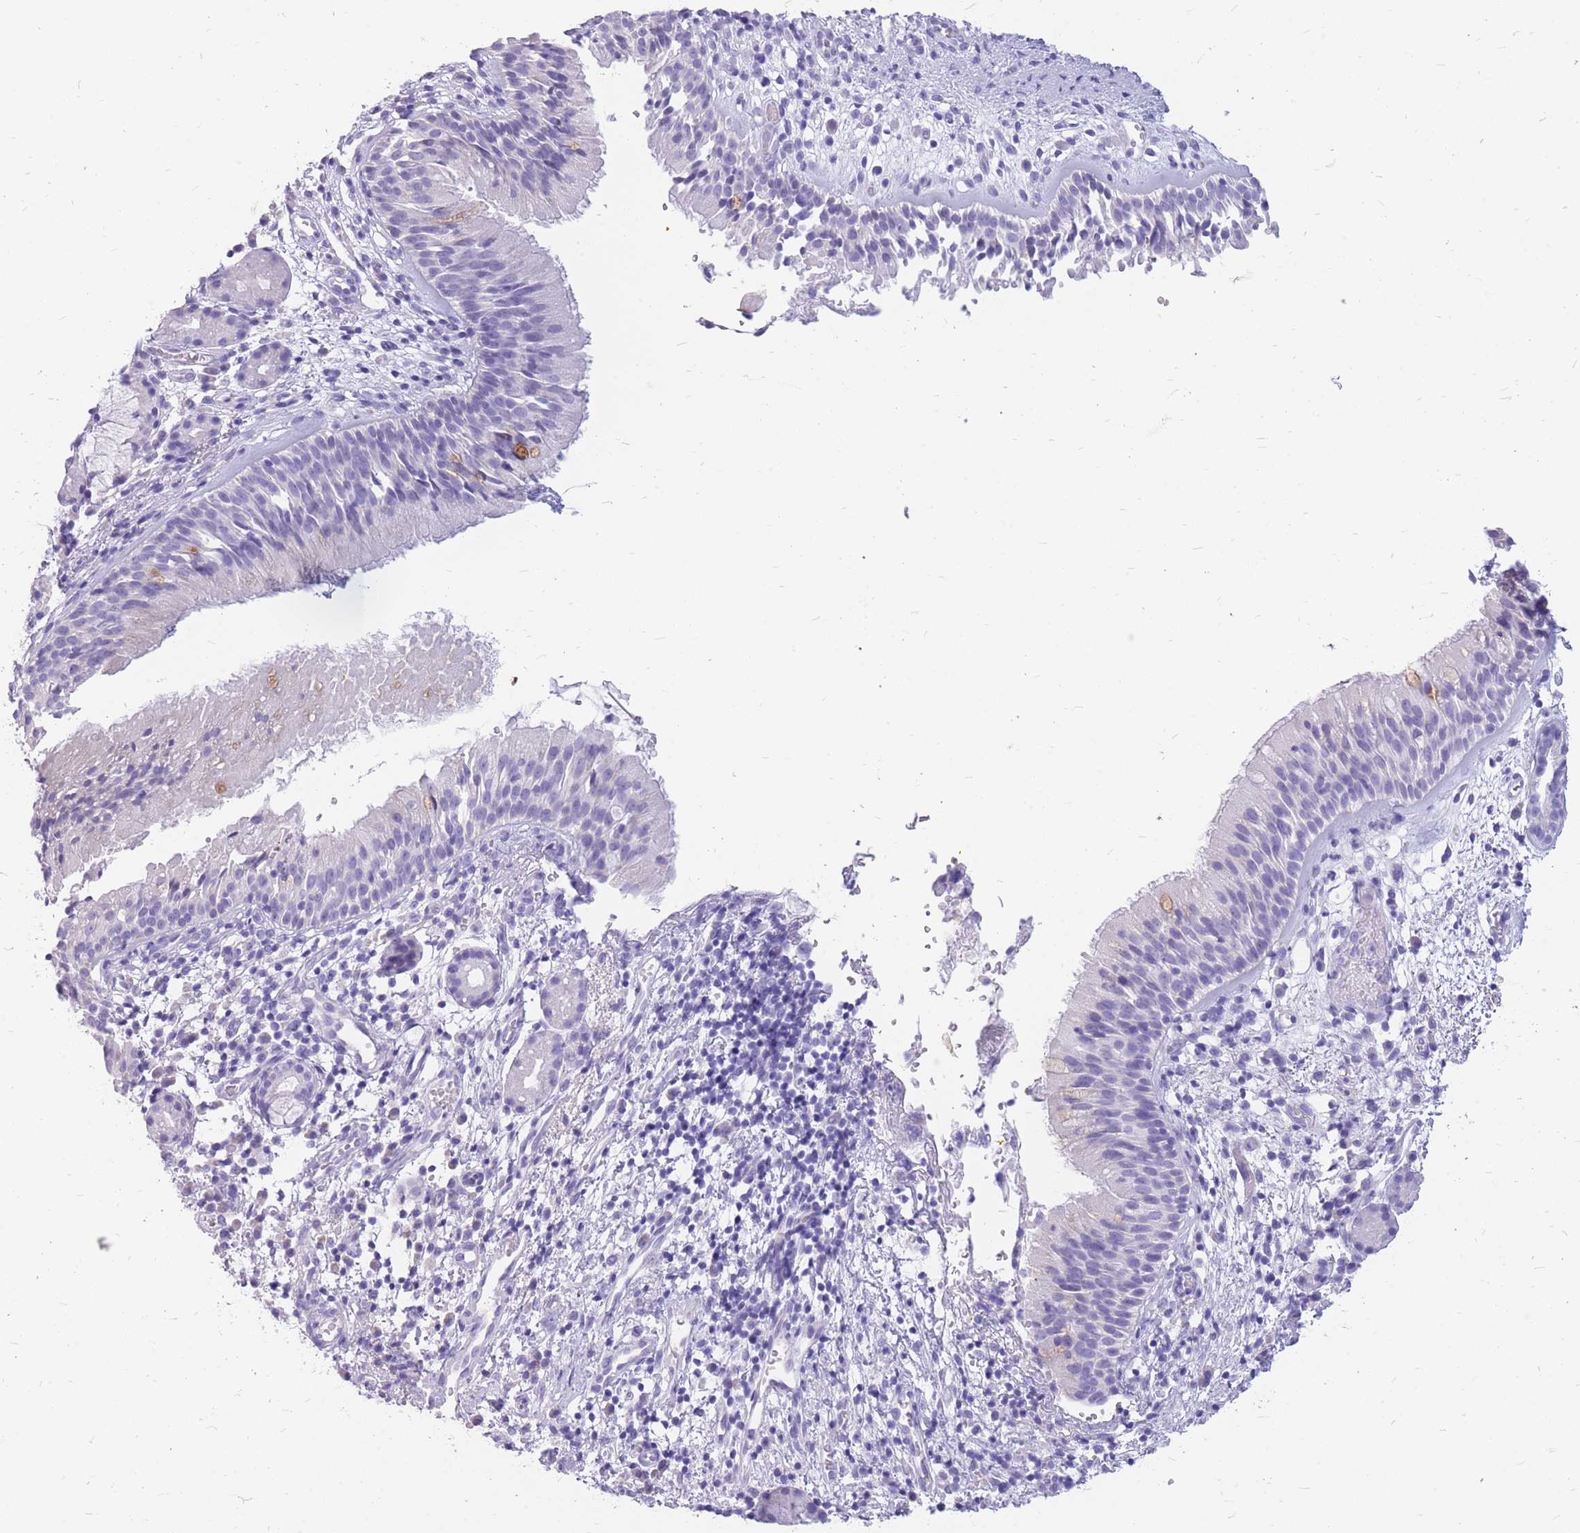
{"staining": {"intensity": "negative", "quantity": "none", "location": "none"}, "tissue": "nasopharynx", "cell_type": "Respiratory epithelial cells", "image_type": "normal", "snomed": [{"axis": "morphology", "description": "Normal tissue, NOS"}, {"axis": "topography", "description": "Nasopharynx"}], "caption": "IHC histopathology image of unremarkable nasopharynx stained for a protein (brown), which demonstrates no positivity in respiratory epithelial cells. (Brightfield microscopy of DAB (3,3'-diaminobenzidine) IHC at high magnification).", "gene": "CYP21A2", "patient": {"sex": "male", "age": 65}}